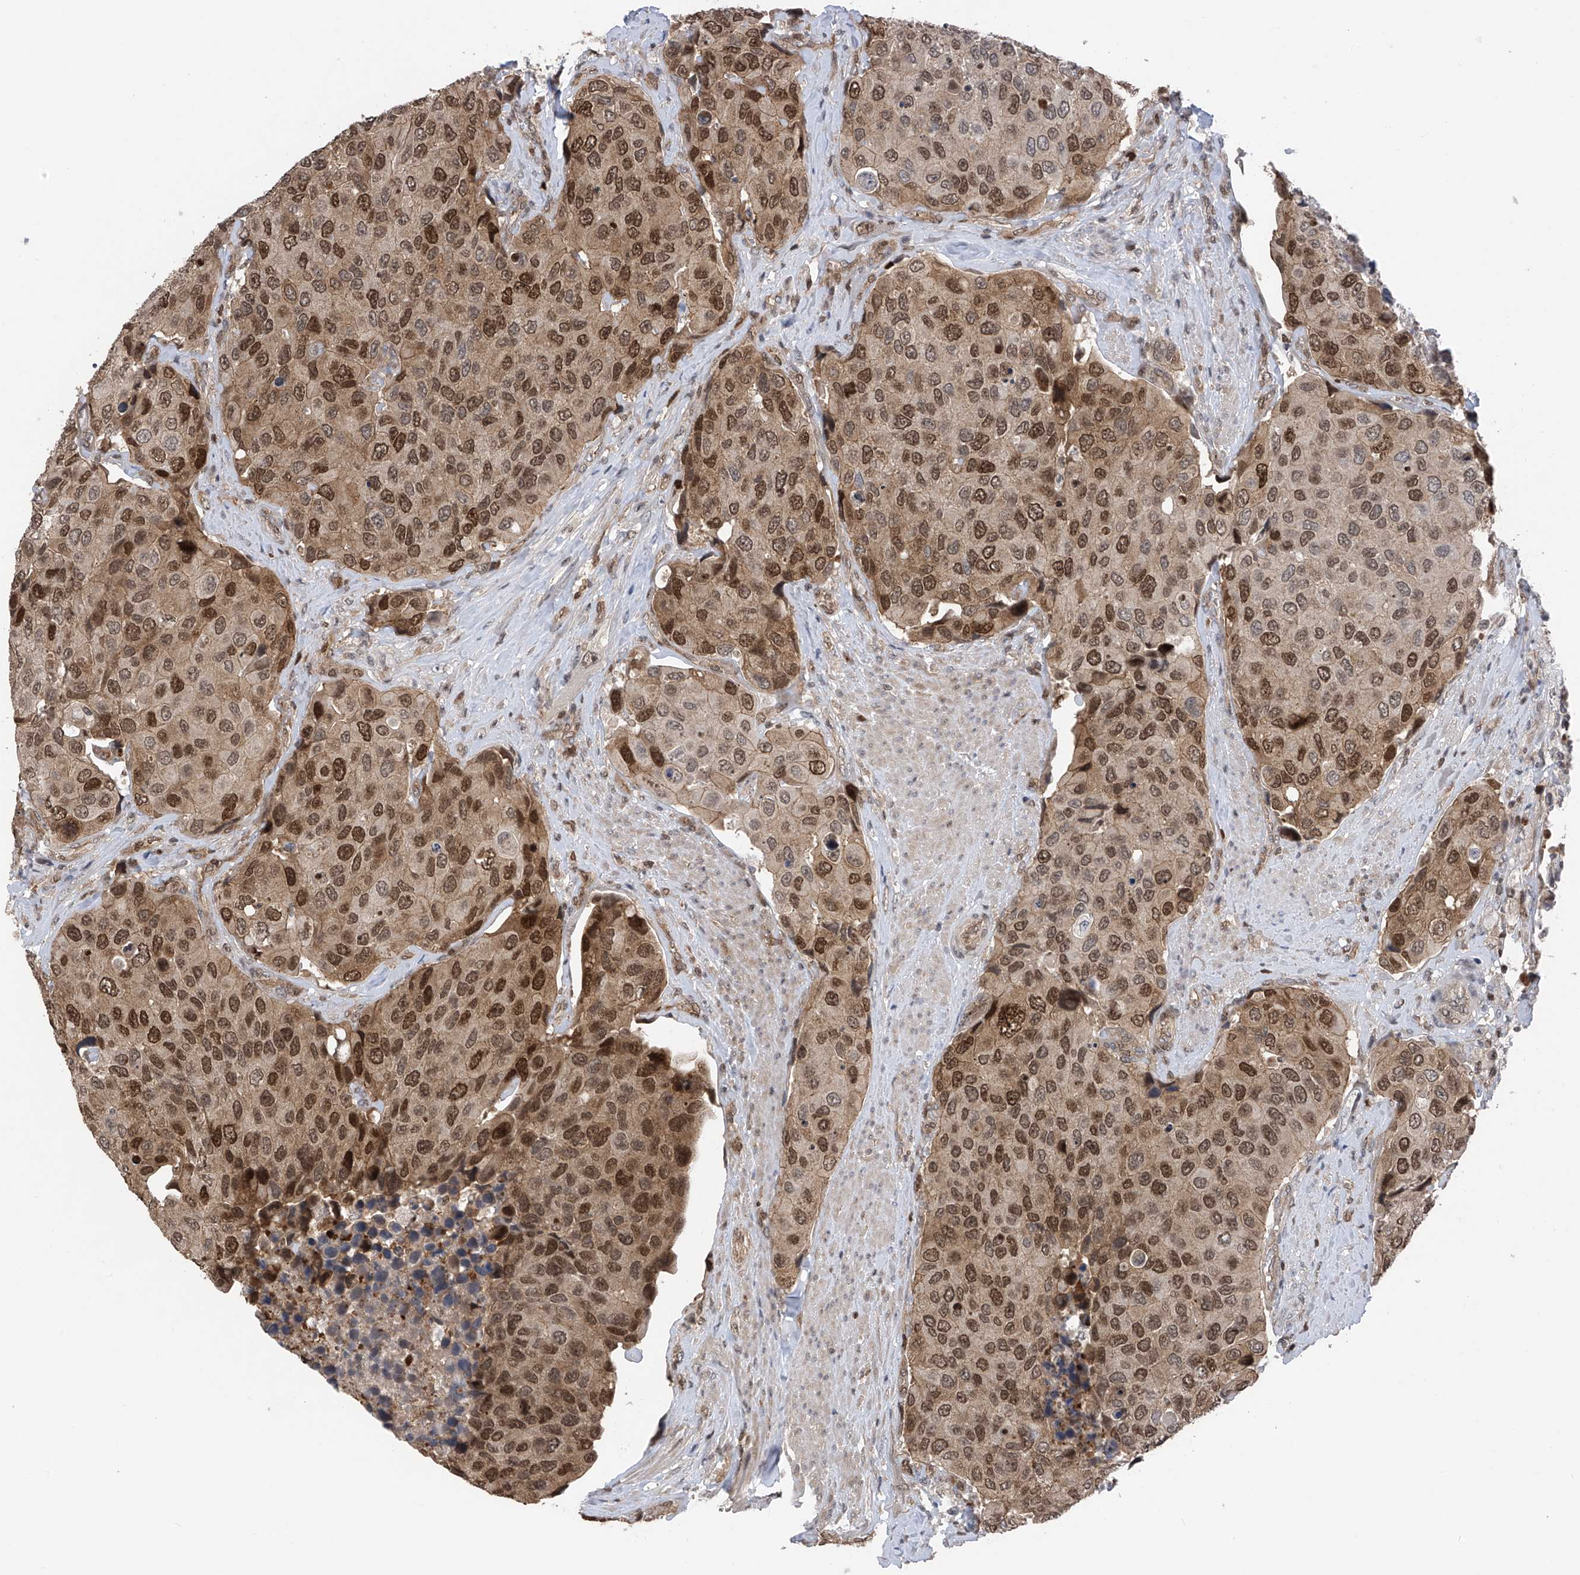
{"staining": {"intensity": "strong", "quantity": "25%-75%", "location": "cytoplasmic/membranous,nuclear"}, "tissue": "urothelial cancer", "cell_type": "Tumor cells", "image_type": "cancer", "snomed": [{"axis": "morphology", "description": "Urothelial carcinoma, High grade"}, {"axis": "topography", "description": "Urinary bladder"}], "caption": "An image of human urothelial carcinoma (high-grade) stained for a protein displays strong cytoplasmic/membranous and nuclear brown staining in tumor cells.", "gene": "DNAJC9", "patient": {"sex": "male", "age": 74}}